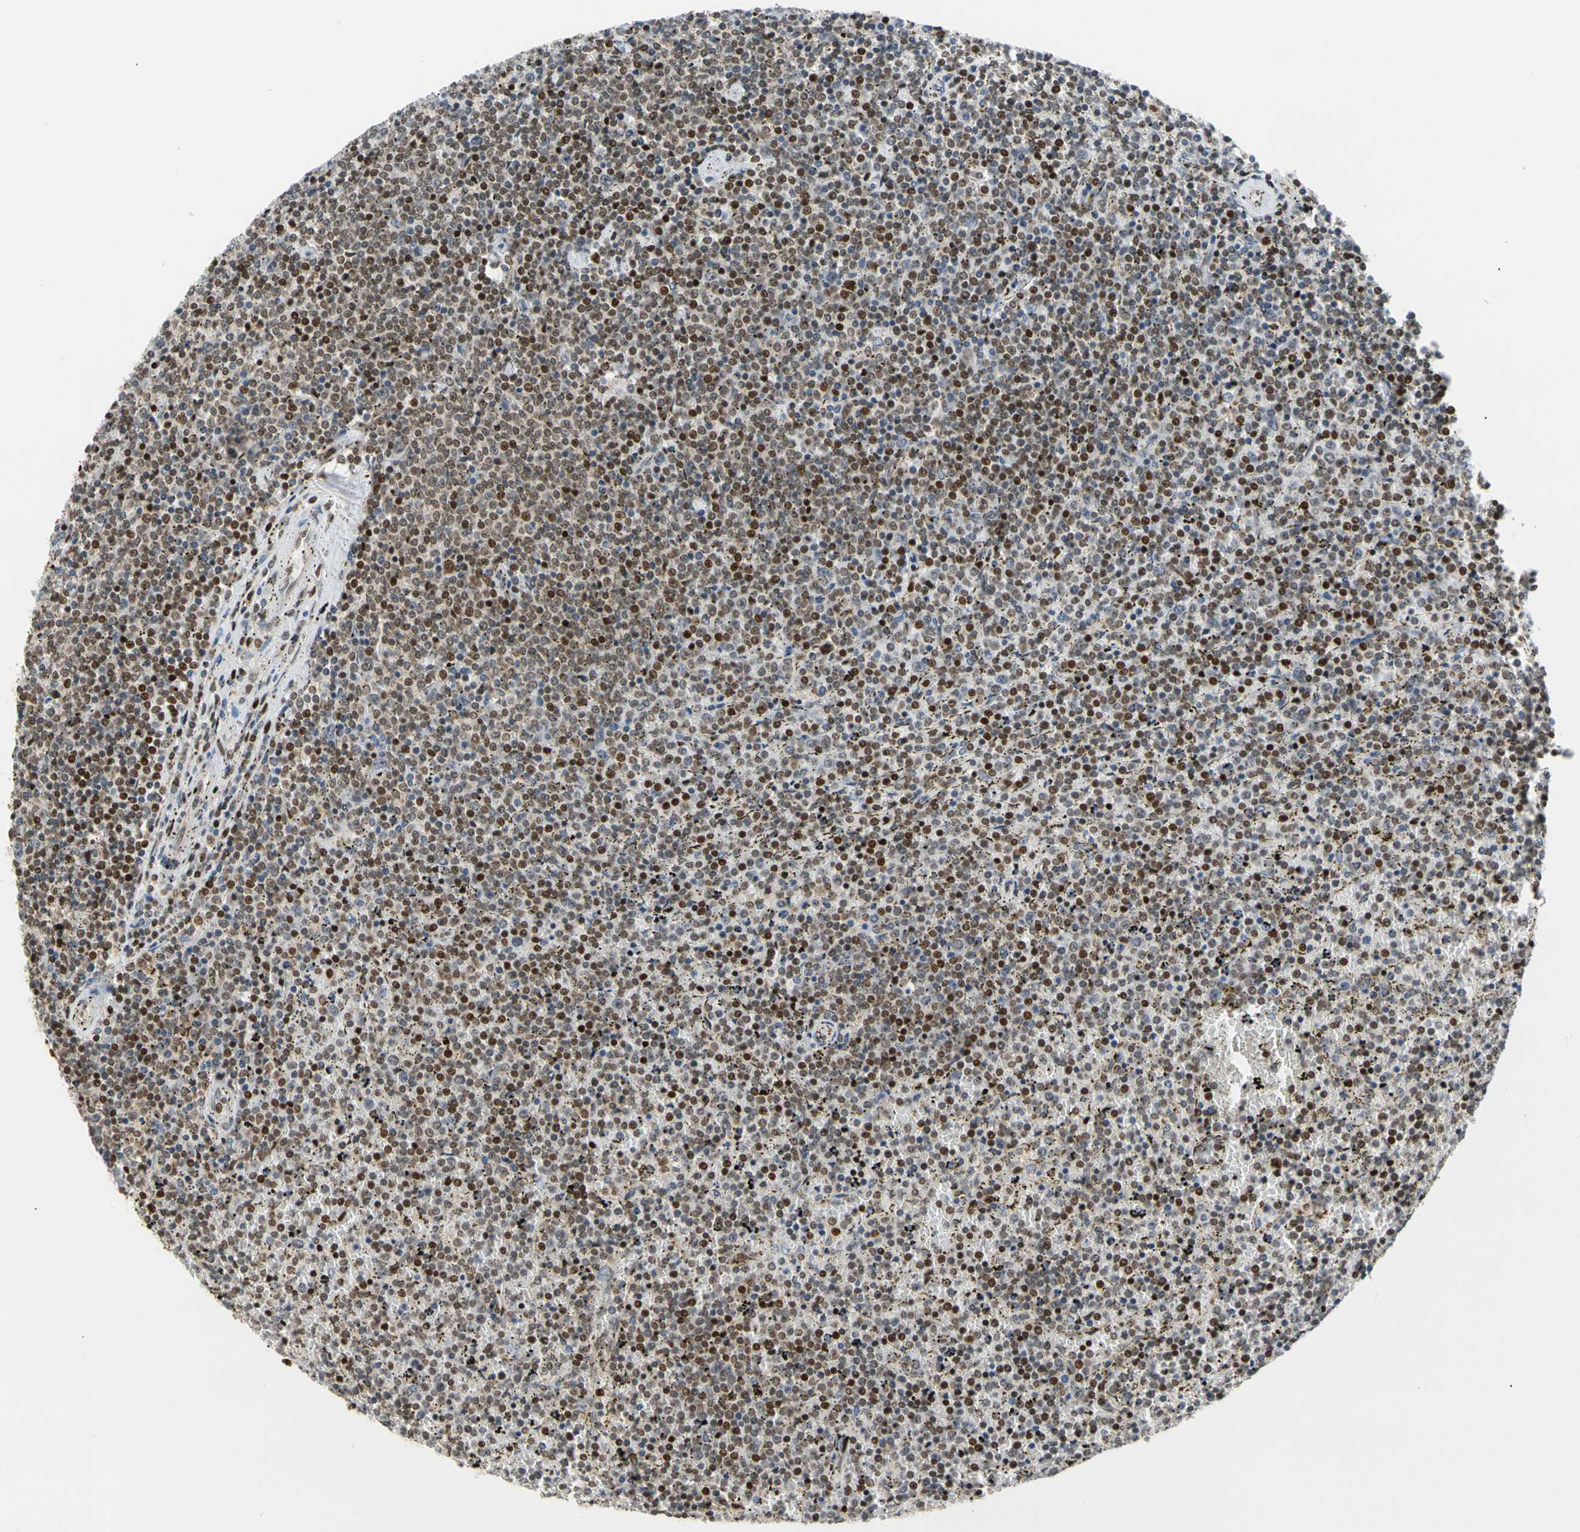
{"staining": {"intensity": "strong", "quantity": "25%-75%", "location": "nuclear"}, "tissue": "lymphoma", "cell_type": "Tumor cells", "image_type": "cancer", "snomed": [{"axis": "morphology", "description": "Malignant lymphoma, non-Hodgkin's type, Low grade"}, {"axis": "topography", "description": "Spleen"}], "caption": "Low-grade malignant lymphoma, non-Hodgkin's type stained with immunohistochemistry exhibits strong nuclear expression in about 25%-75% of tumor cells.", "gene": "E2F1", "patient": {"sex": "female", "age": 77}}